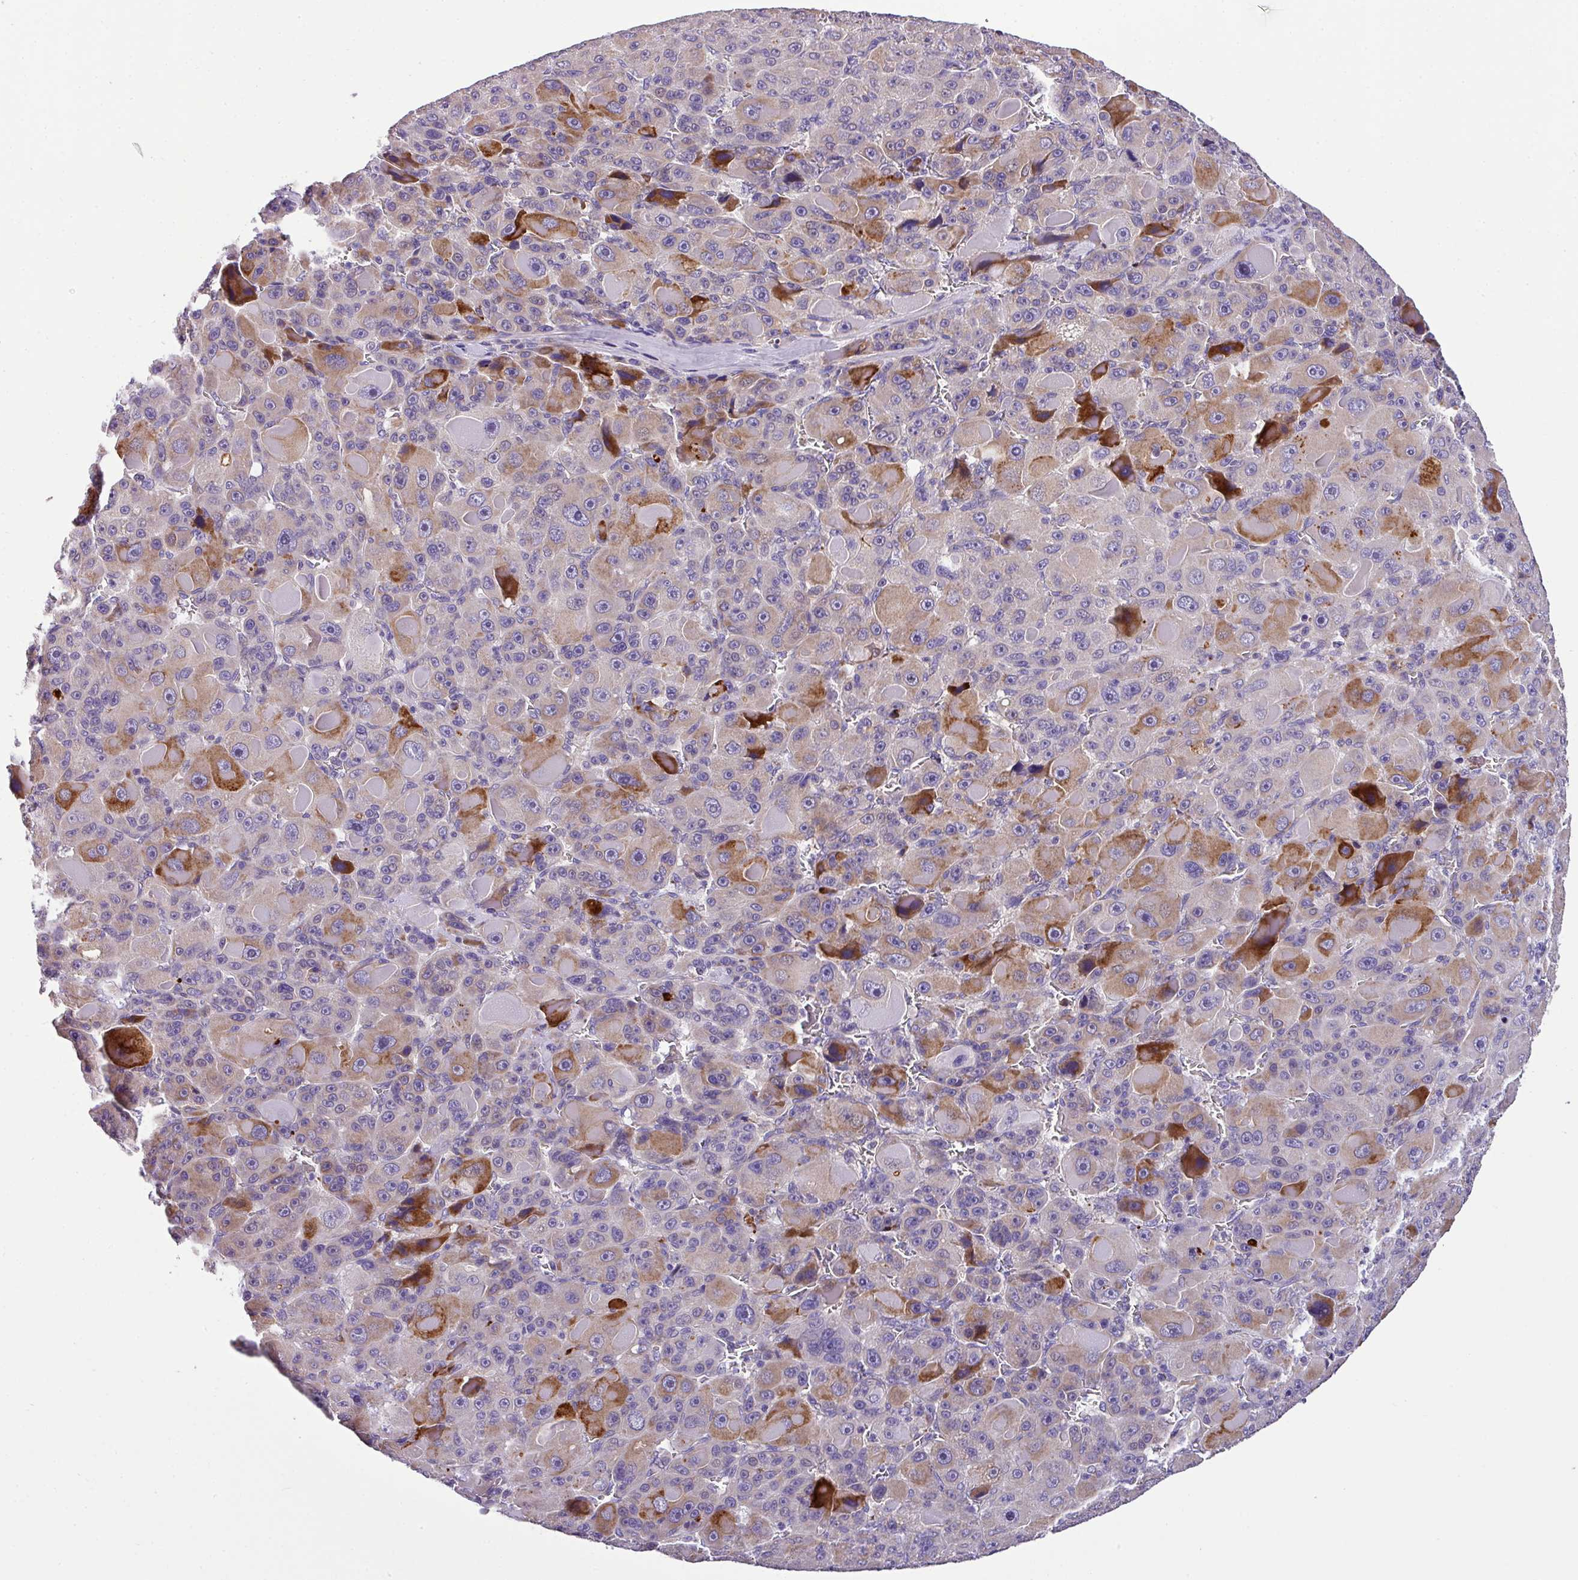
{"staining": {"intensity": "strong", "quantity": "<25%", "location": "cytoplasmic/membranous"}, "tissue": "liver cancer", "cell_type": "Tumor cells", "image_type": "cancer", "snomed": [{"axis": "morphology", "description": "Carcinoma, Hepatocellular, NOS"}, {"axis": "topography", "description": "Liver"}], "caption": "Human liver cancer (hepatocellular carcinoma) stained with a brown dye exhibits strong cytoplasmic/membranous positive expression in about <25% of tumor cells.", "gene": "ANXA2R", "patient": {"sex": "male", "age": 76}}